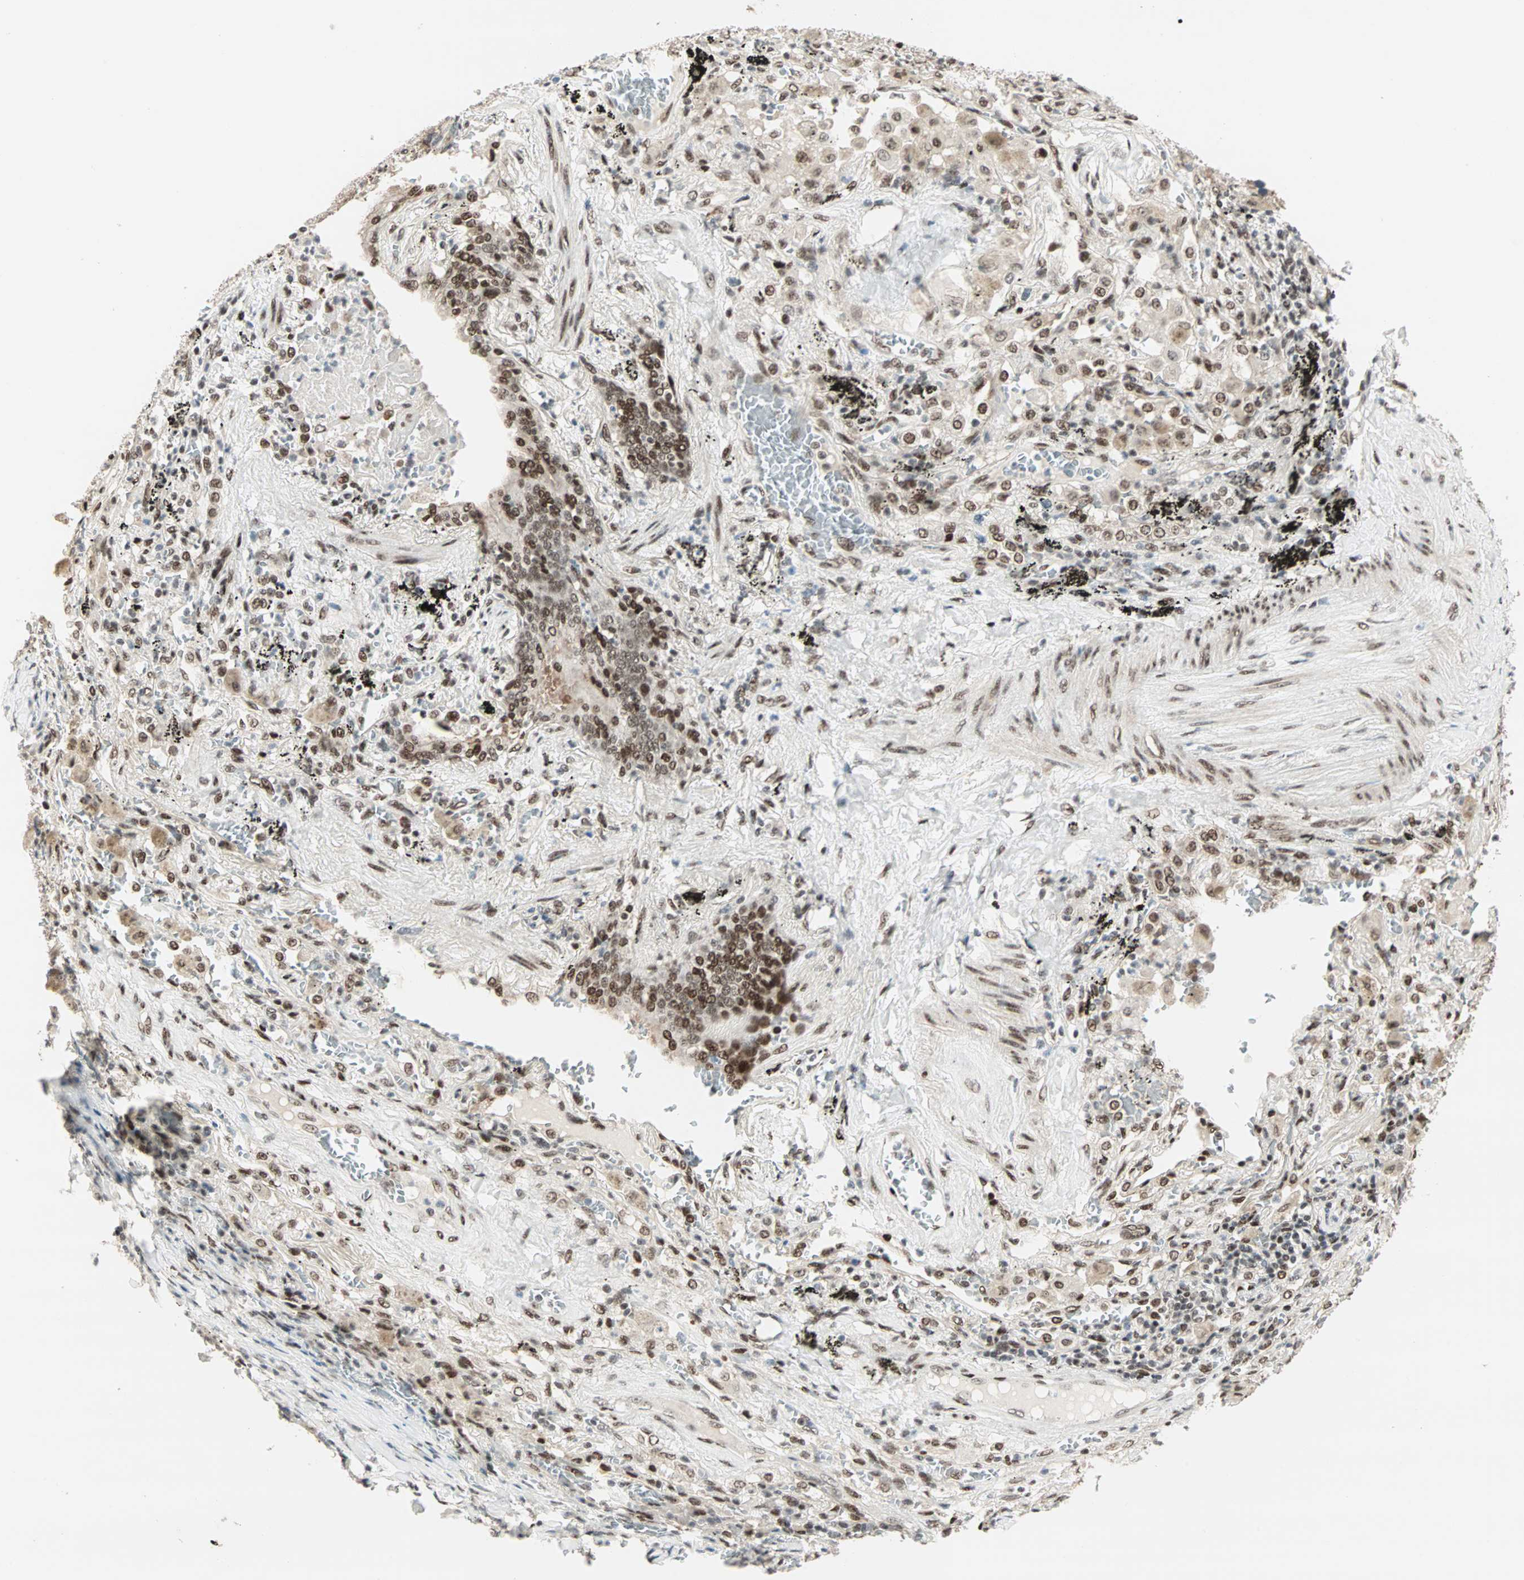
{"staining": {"intensity": "moderate", "quantity": ">75%", "location": "nuclear"}, "tissue": "lung cancer", "cell_type": "Tumor cells", "image_type": "cancer", "snomed": [{"axis": "morphology", "description": "Squamous cell carcinoma, NOS"}, {"axis": "topography", "description": "Lung"}], "caption": "Immunohistochemistry (IHC) micrograph of neoplastic tissue: human squamous cell carcinoma (lung) stained using immunohistochemistry (IHC) demonstrates medium levels of moderate protein expression localized specifically in the nuclear of tumor cells, appearing as a nuclear brown color.", "gene": "BLM", "patient": {"sex": "male", "age": 57}}